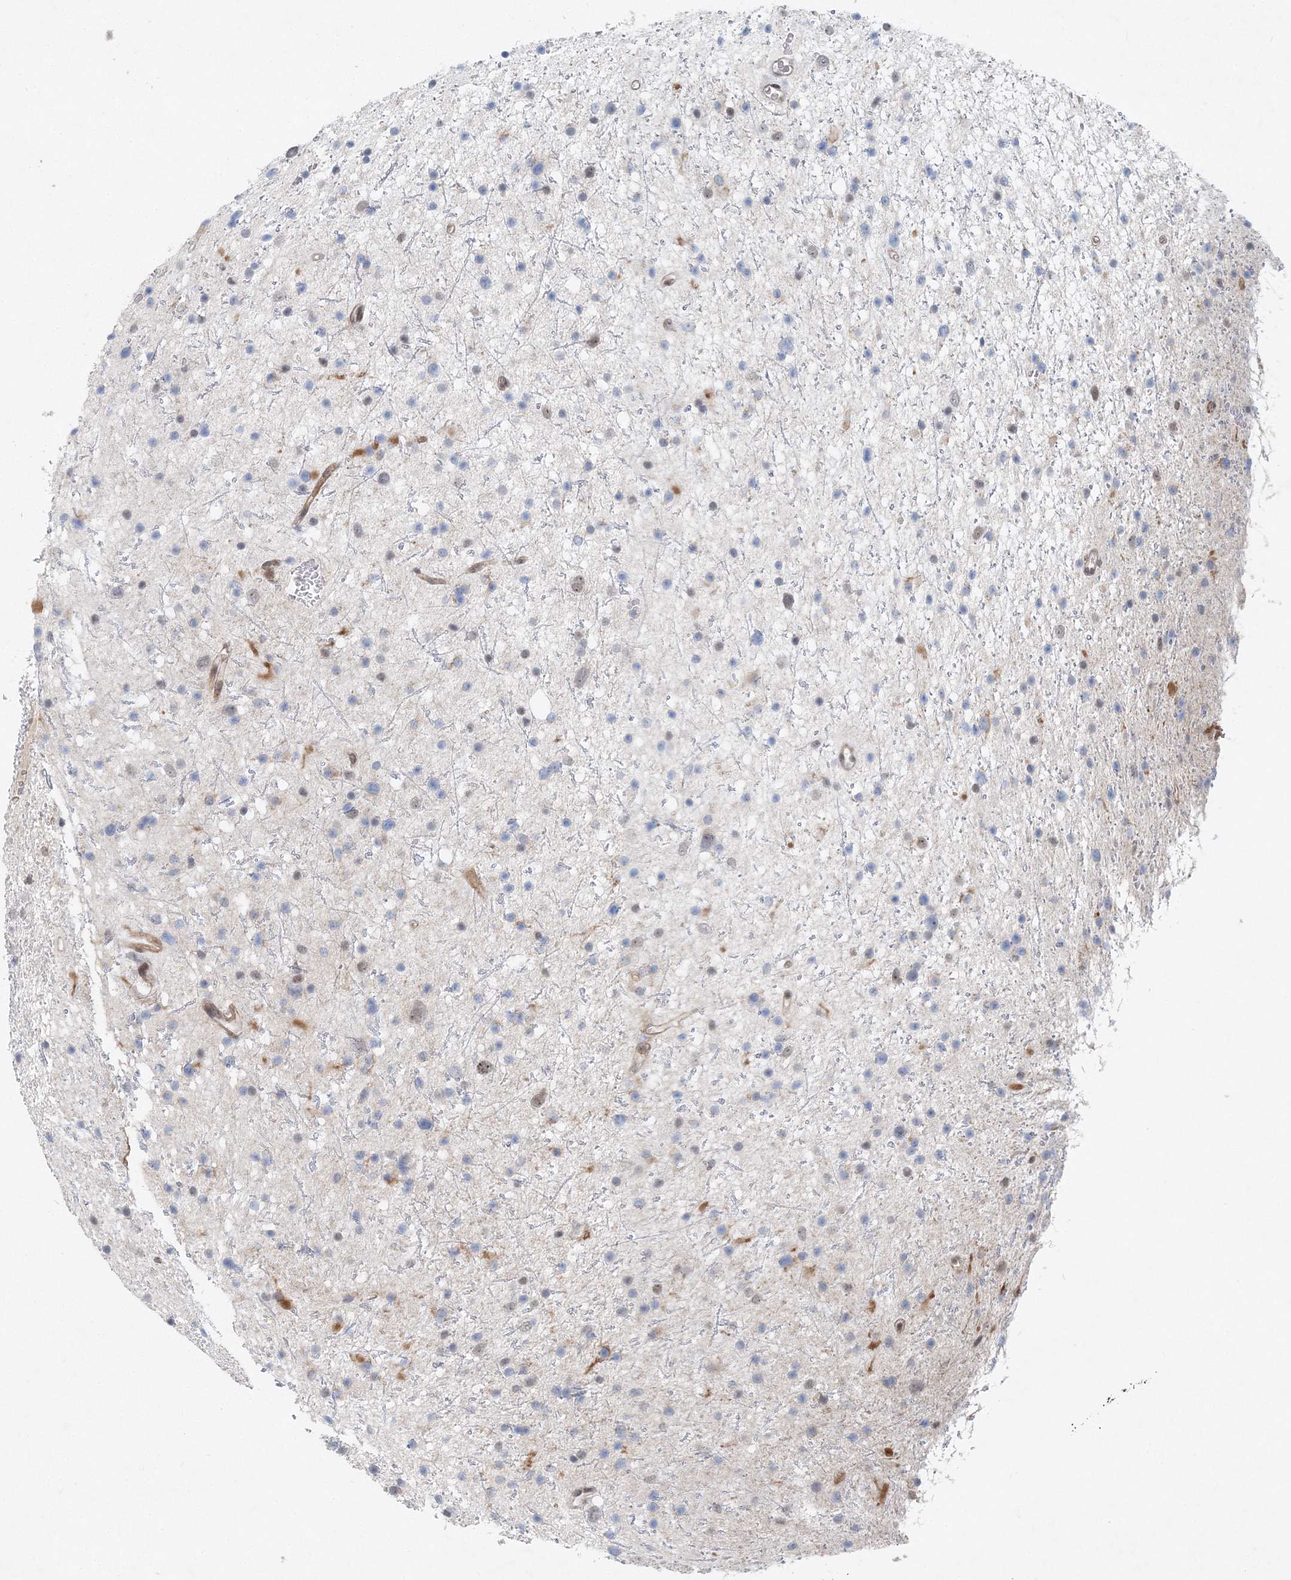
{"staining": {"intensity": "weak", "quantity": "<25%", "location": "nuclear"}, "tissue": "glioma", "cell_type": "Tumor cells", "image_type": "cancer", "snomed": [{"axis": "morphology", "description": "Glioma, malignant, Low grade"}, {"axis": "topography", "description": "Cerebral cortex"}], "caption": "Immunohistochemical staining of human glioma demonstrates no significant positivity in tumor cells.", "gene": "UIMC1", "patient": {"sex": "female", "age": 39}}